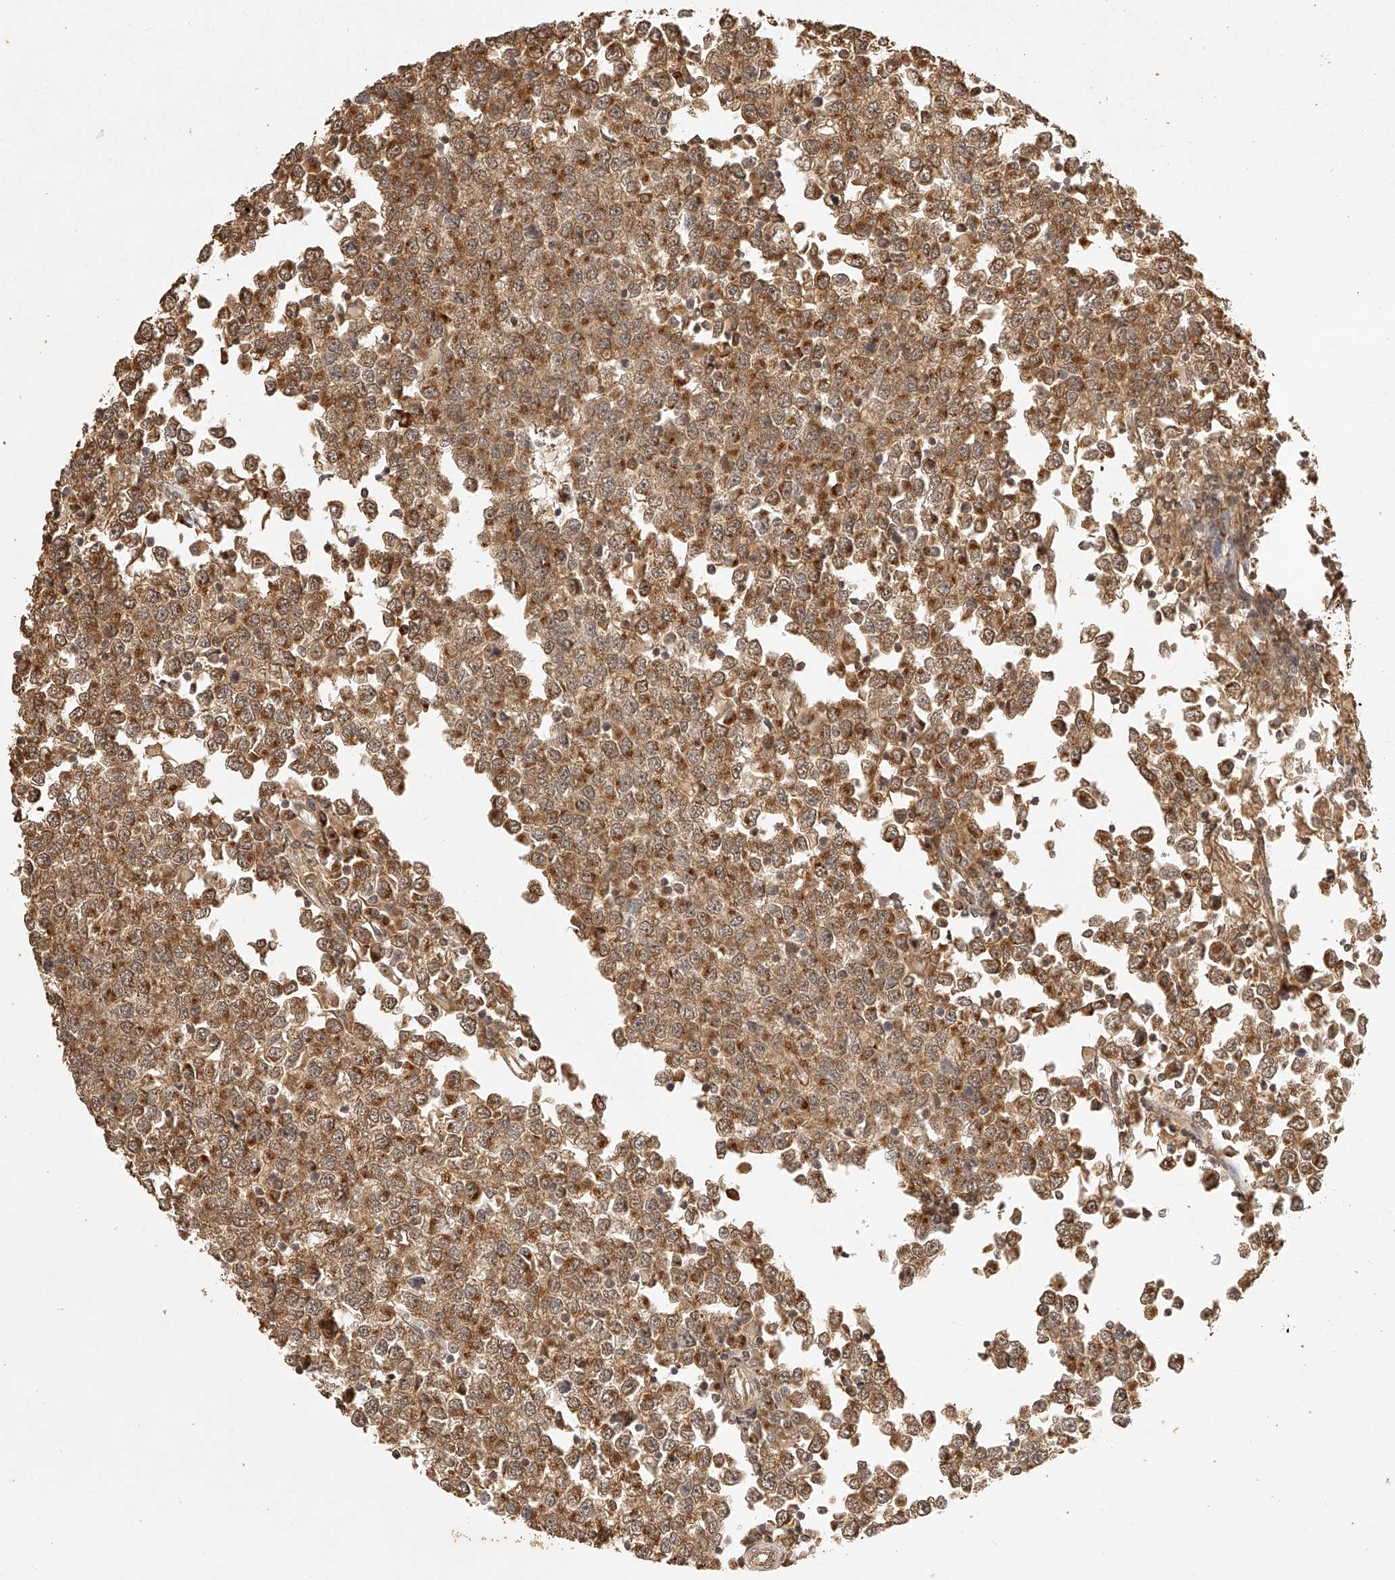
{"staining": {"intensity": "moderate", "quantity": ">75%", "location": "cytoplasmic/membranous"}, "tissue": "testis cancer", "cell_type": "Tumor cells", "image_type": "cancer", "snomed": [{"axis": "morphology", "description": "Seminoma, NOS"}, {"axis": "topography", "description": "Testis"}], "caption": "A high-resolution micrograph shows immunohistochemistry (IHC) staining of seminoma (testis), which displays moderate cytoplasmic/membranous staining in approximately >75% of tumor cells. (DAB (3,3'-diaminobenzidine) IHC, brown staining for protein, blue staining for nuclei).", "gene": "BCL2L11", "patient": {"sex": "male", "age": 65}}